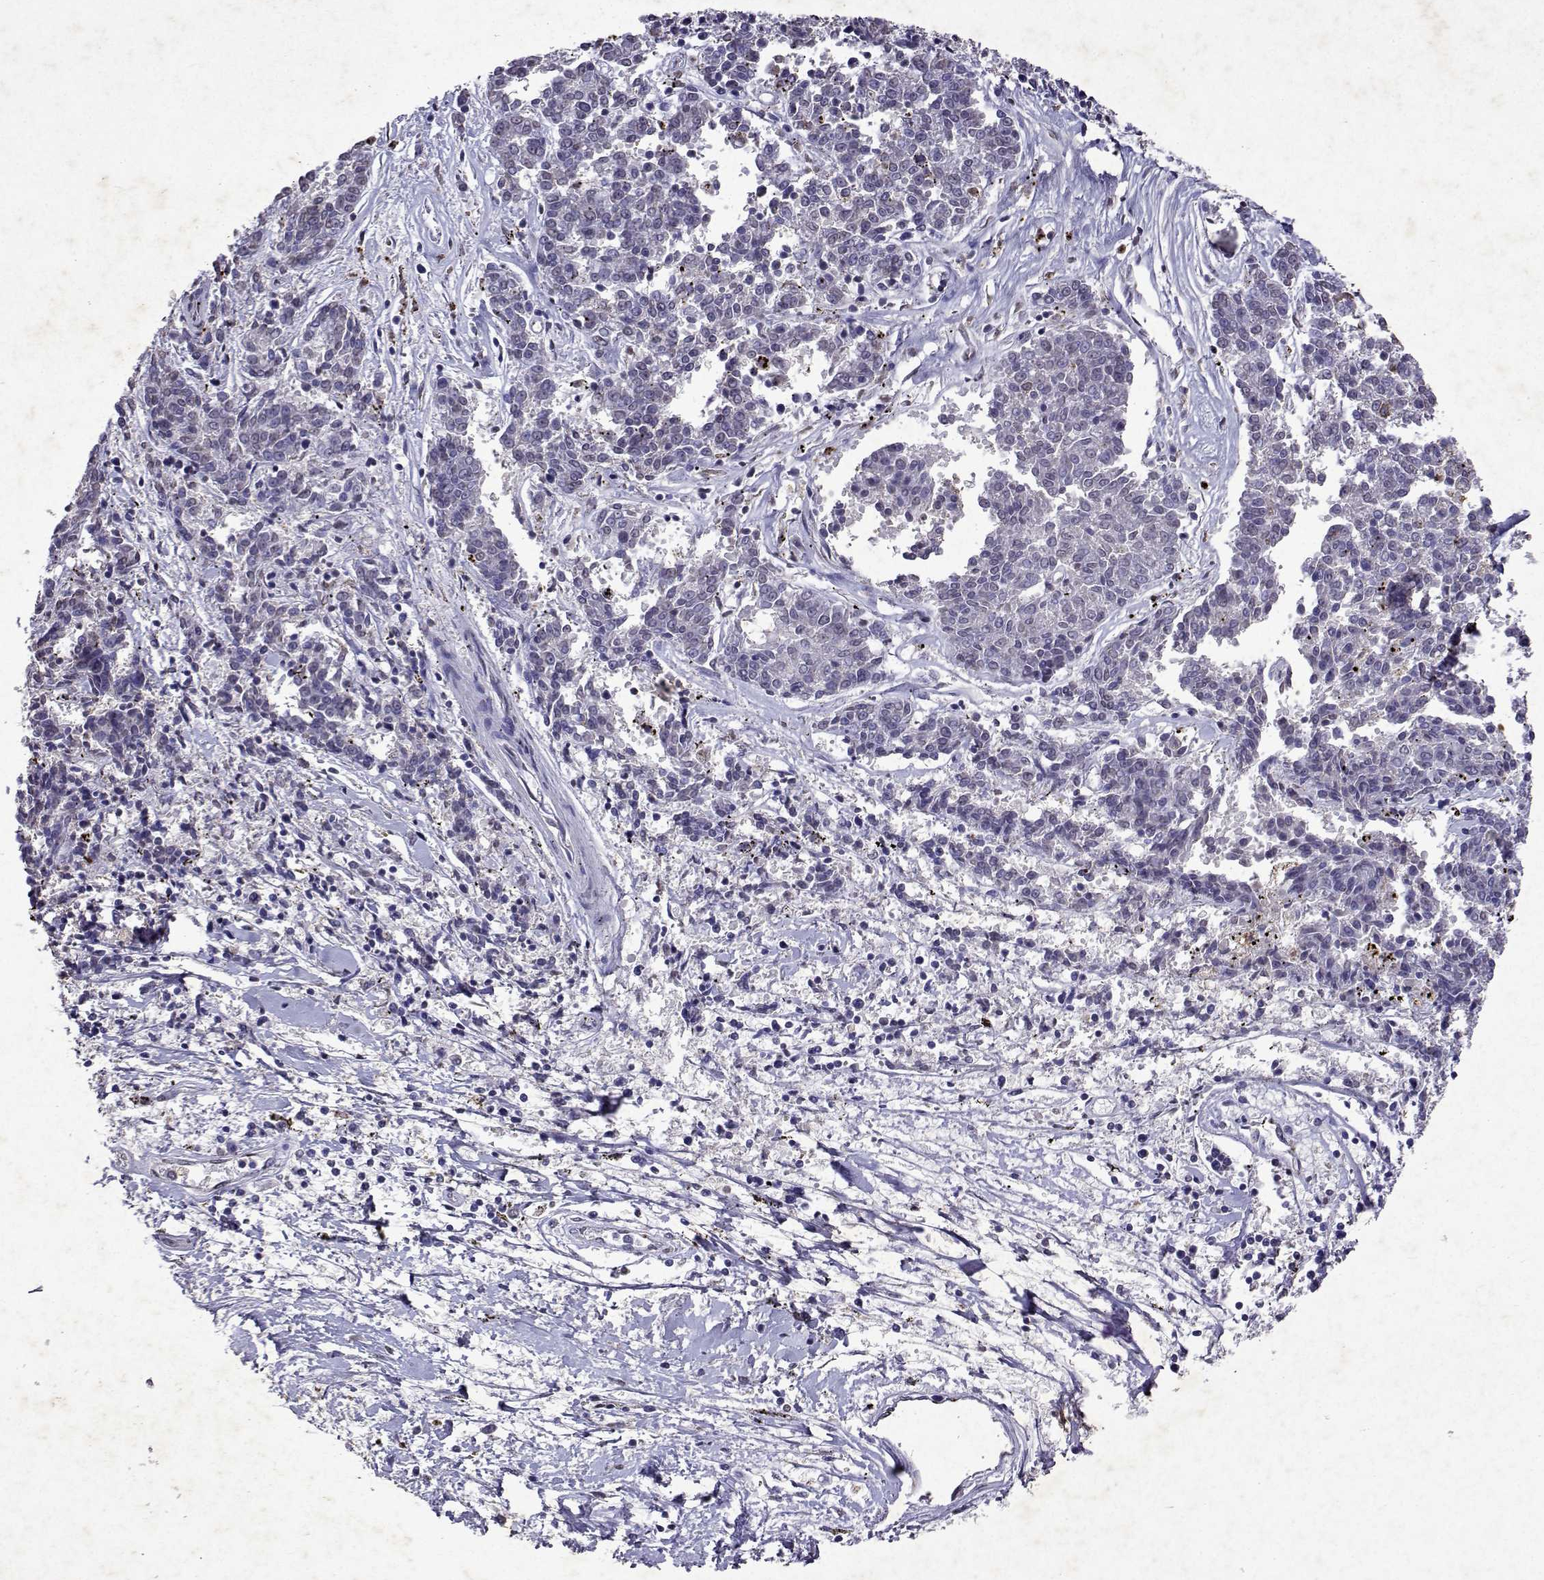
{"staining": {"intensity": "negative", "quantity": "none", "location": "none"}, "tissue": "melanoma", "cell_type": "Tumor cells", "image_type": "cancer", "snomed": [{"axis": "morphology", "description": "Malignant melanoma, NOS"}, {"axis": "topography", "description": "Skin"}], "caption": "Tumor cells show no significant staining in melanoma. Brightfield microscopy of immunohistochemistry (IHC) stained with DAB (brown) and hematoxylin (blue), captured at high magnification.", "gene": "DUSP28", "patient": {"sex": "female", "age": 72}}